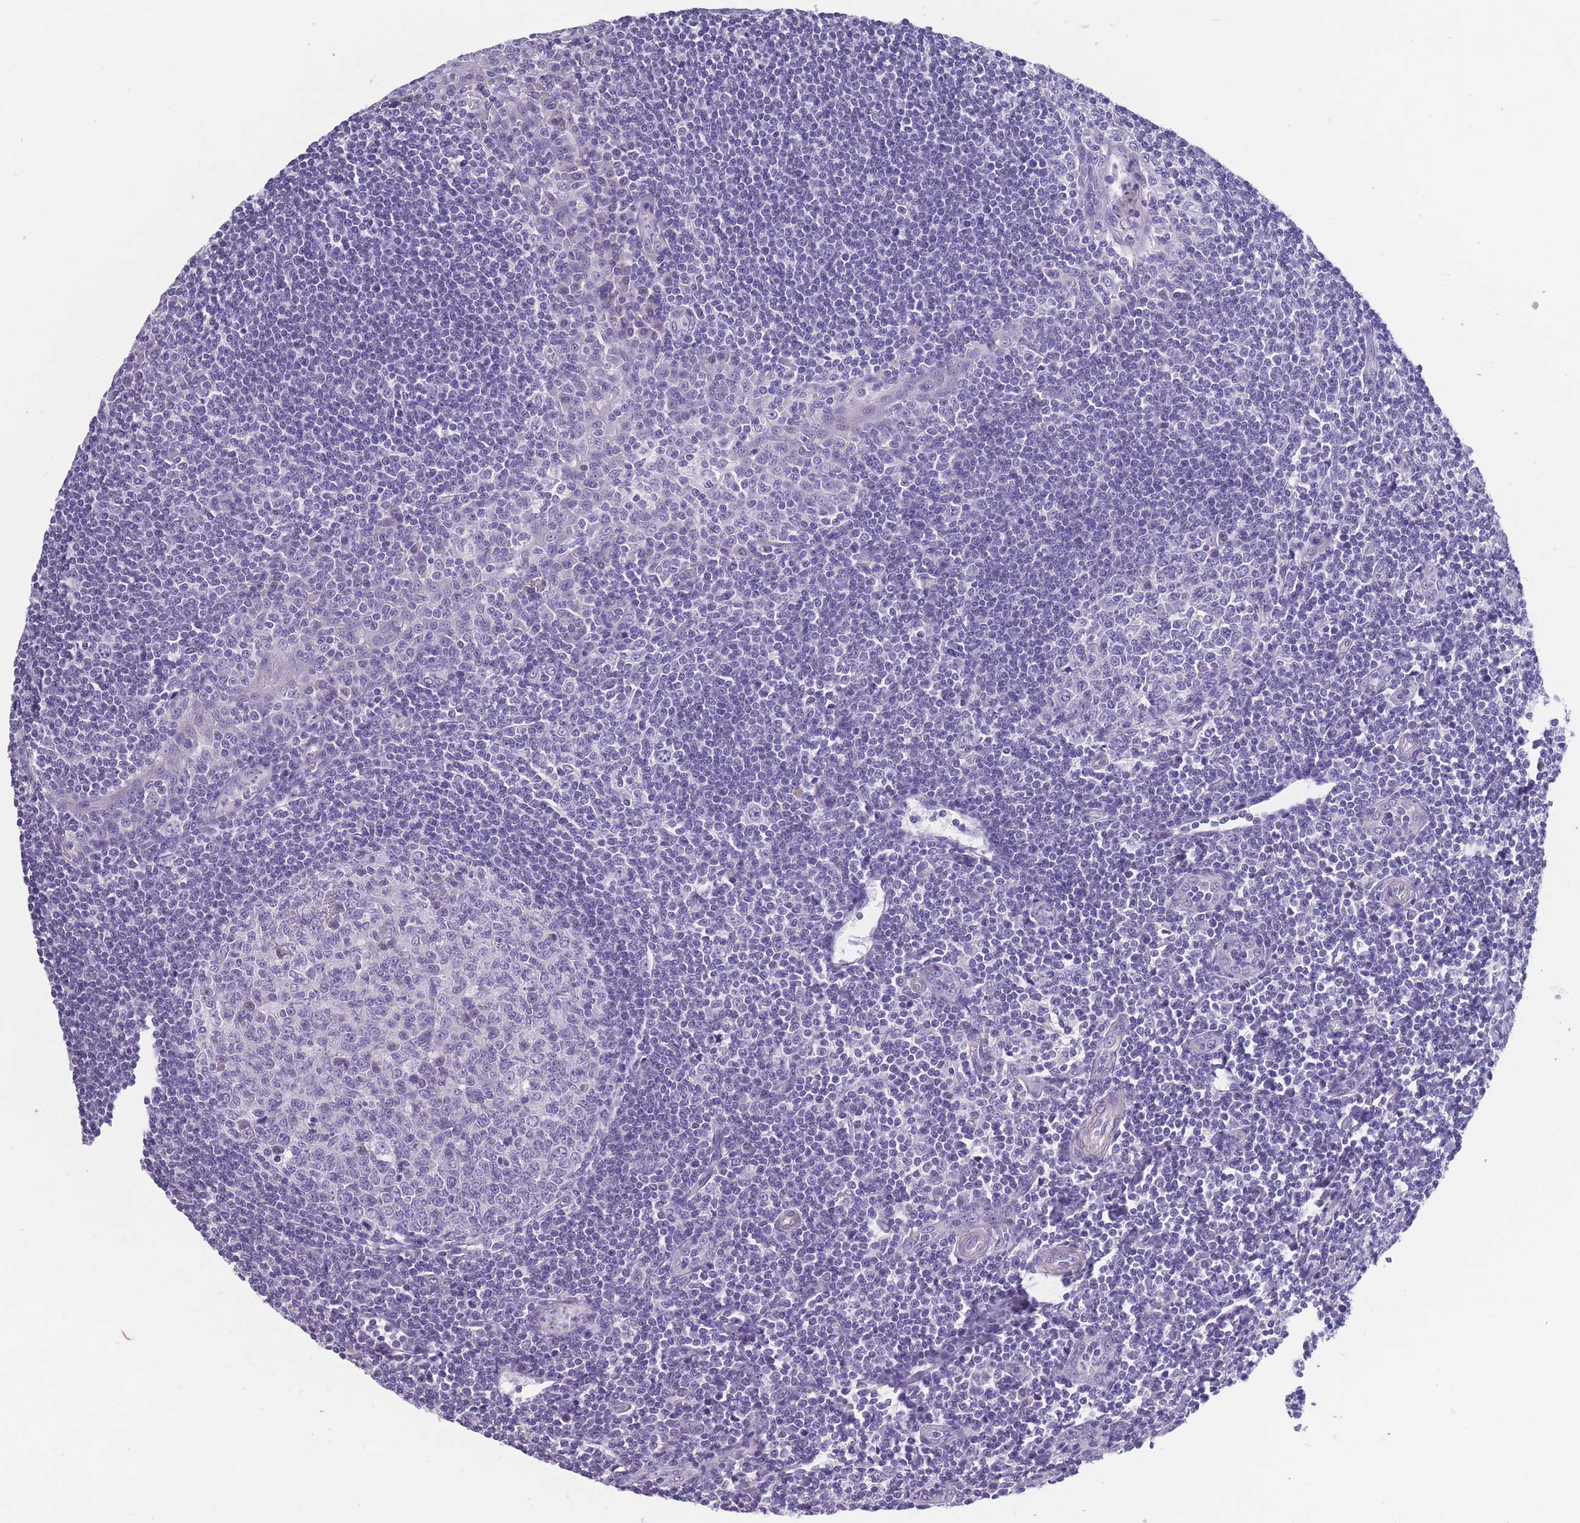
{"staining": {"intensity": "negative", "quantity": "none", "location": "none"}, "tissue": "tonsil", "cell_type": "Germinal center cells", "image_type": "normal", "snomed": [{"axis": "morphology", "description": "Normal tissue, NOS"}, {"axis": "topography", "description": "Tonsil"}], "caption": "IHC image of benign tonsil: human tonsil stained with DAB (3,3'-diaminobenzidine) exhibits no significant protein positivity in germinal center cells. Nuclei are stained in blue.", "gene": "OR4C5", "patient": {"sex": "male", "age": 27}}